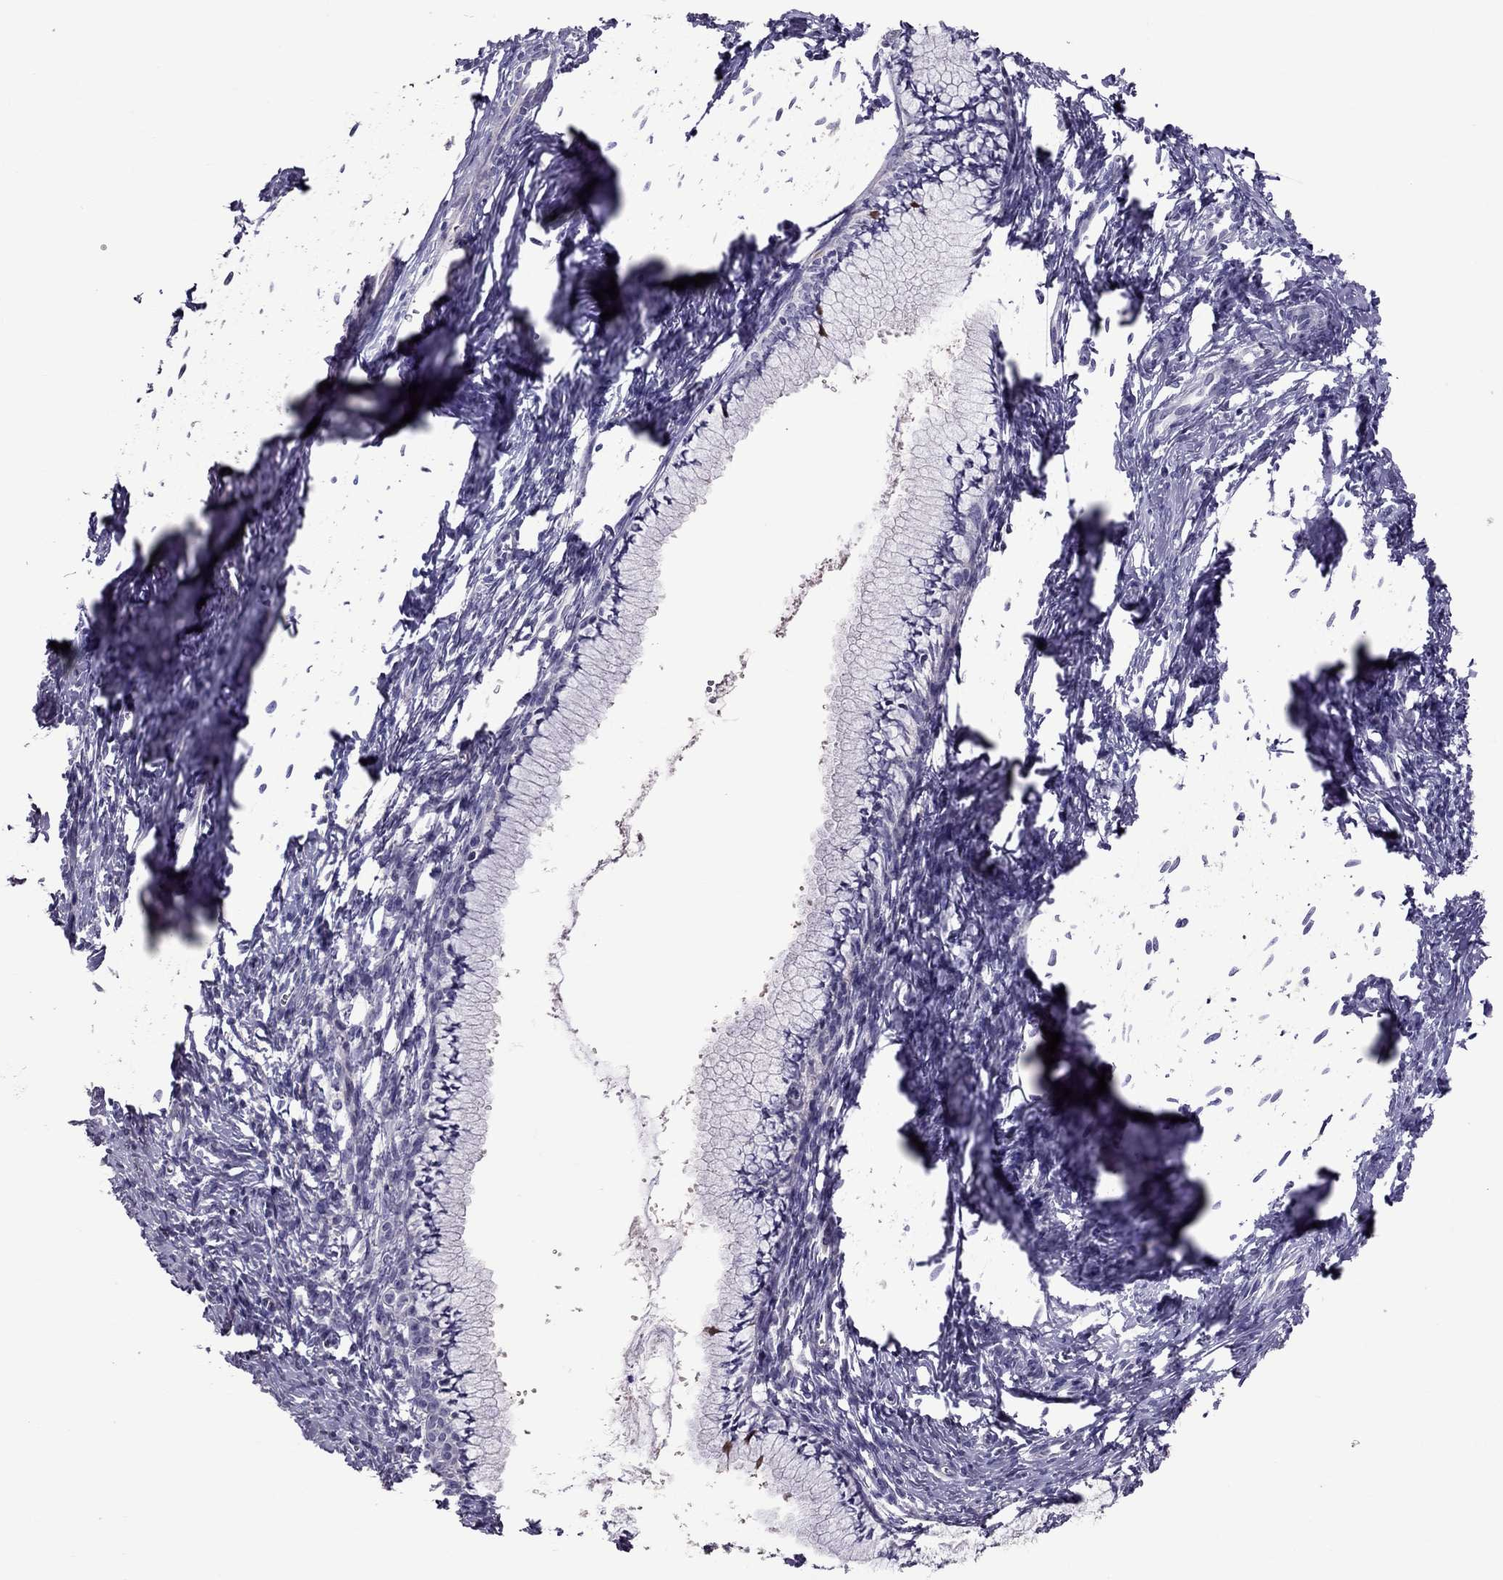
{"staining": {"intensity": "negative", "quantity": "none", "location": "none"}, "tissue": "cervical cancer", "cell_type": "Tumor cells", "image_type": "cancer", "snomed": [{"axis": "morphology", "description": "Squamous cell carcinoma, NOS"}, {"axis": "topography", "description": "Cervix"}], "caption": "DAB immunohistochemical staining of cervical cancer (squamous cell carcinoma) demonstrates no significant positivity in tumor cells.", "gene": "LRRC46", "patient": {"sex": "female", "age": 62}}